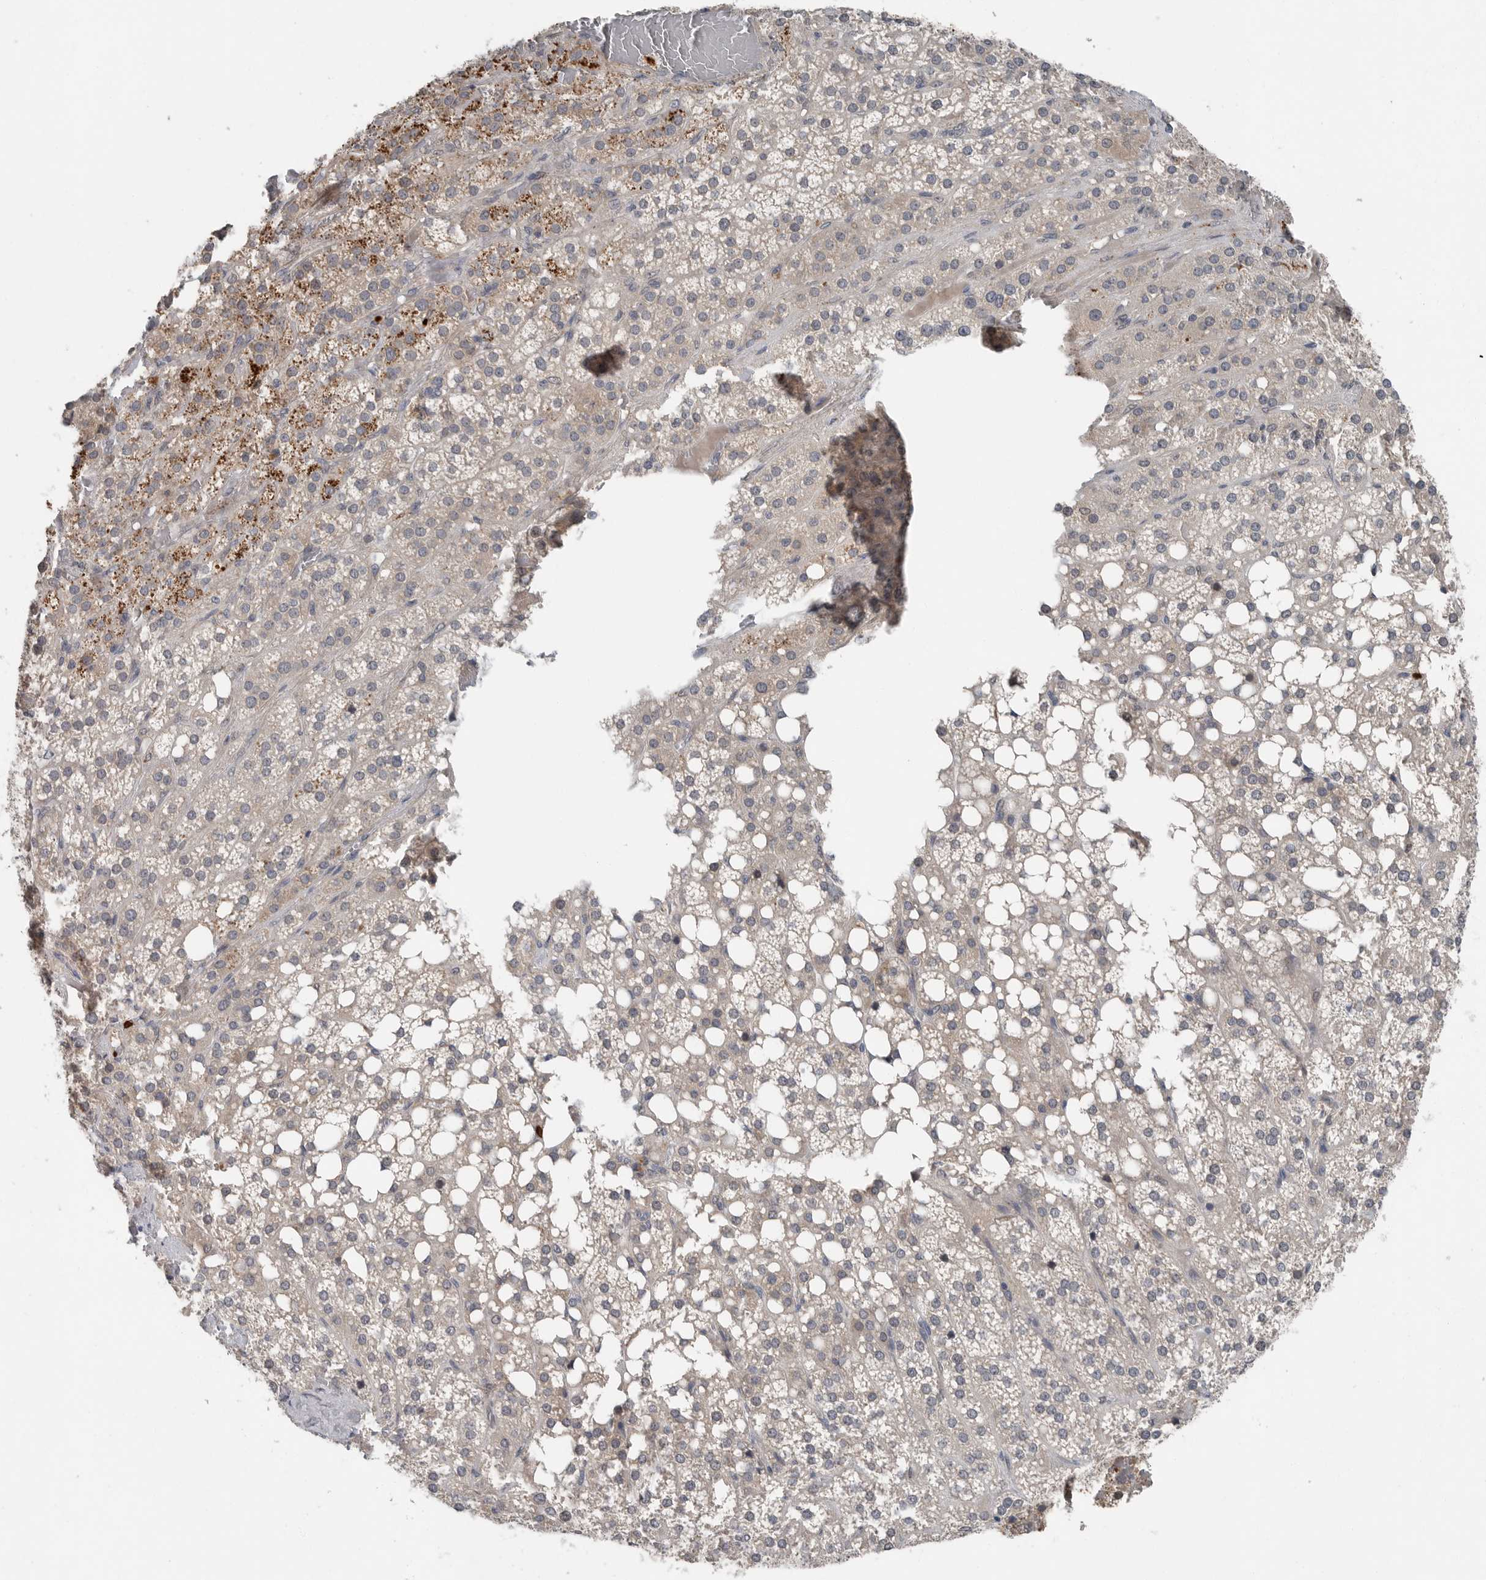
{"staining": {"intensity": "moderate", "quantity": "25%-75%", "location": "cytoplasmic/membranous"}, "tissue": "adrenal gland", "cell_type": "Glandular cells", "image_type": "normal", "snomed": [{"axis": "morphology", "description": "Normal tissue, NOS"}, {"axis": "topography", "description": "Adrenal gland"}], "caption": "Benign adrenal gland was stained to show a protein in brown. There is medium levels of moderate cytoplasmic/membranous positivity in about 25%-75% of glandular cells. (Stains: DAB (3,3'-diaminobenzidine) in brown, nuclei in blue, Microscopy: brightfield microscopy at high magnification).", "gene": "SCP2", "patient": {"sex": "female", "age": 59}}